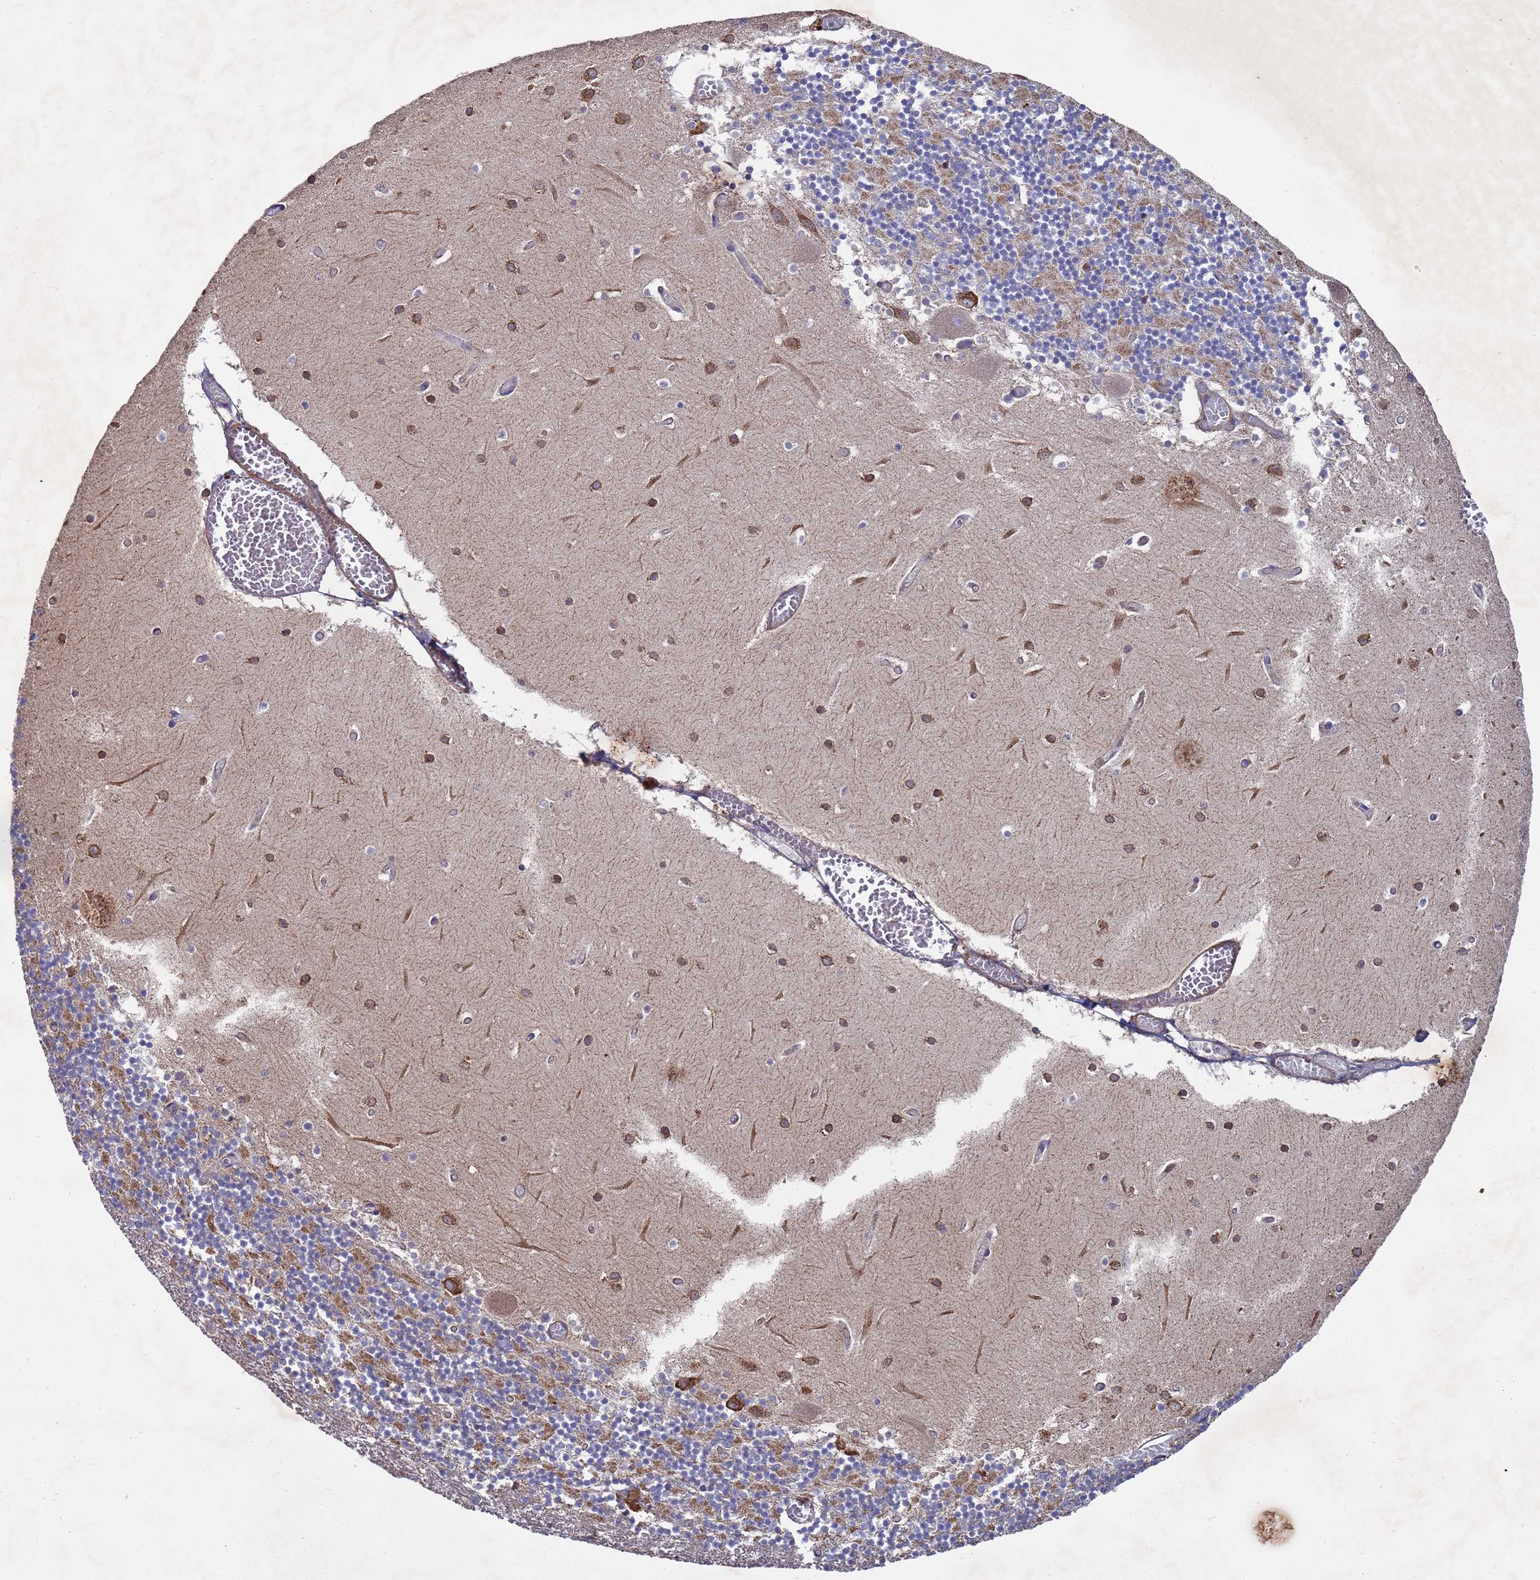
{"staining": {"intensity": "weak", "quantity": "25%-75%", "location": "cytoplasmic/membranous"}, "tissue": "cerebellum", "cell_type": "Cells in granular layer", "image_type": "normal", "snomed": [{"axis": "morphology", "description": "Normal tissue, NOS"}, {"axis": "topography", "description": "Cerebellum"}], "caption": "Immunohistochemistry (IHC) histopathology image of benign cerebellum: cerebellum stained using immunohistochemistry displays low levels of weak protein expression localized specifically in the cytoplasmic/membranous of cells in granular layer, appearing as a cytoplasmic/membranous brown color.", "gene": "PYCR1", "patient": {"sex": "female", "age": 28}}